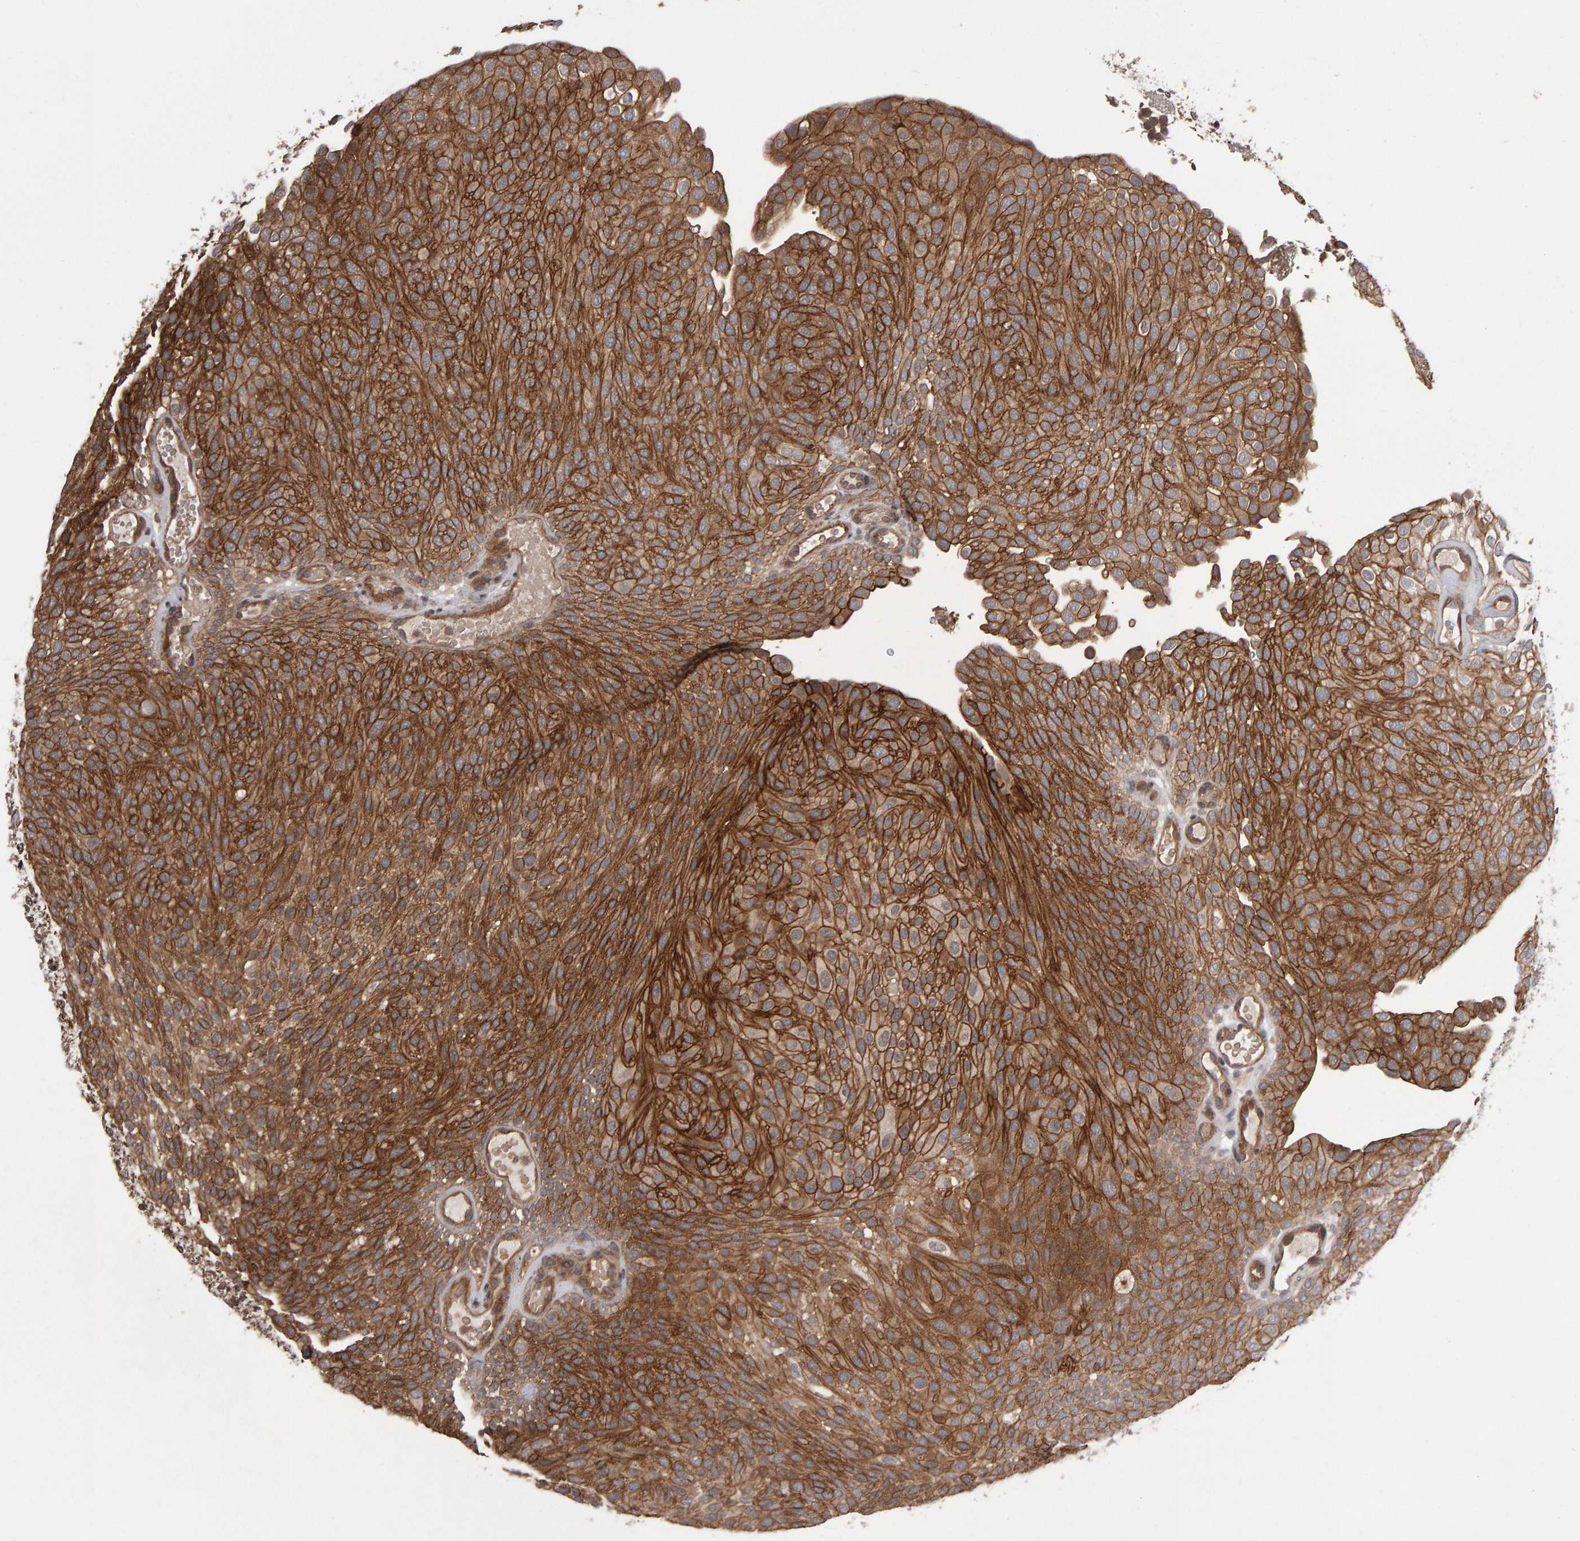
{"staining": {"intensity": "moderate", "quantity": ">75%", "location": "cytoplasmic/membranous"}, "tissue": "urothelial cancer", "cell_type": "Tumor cells", "image_type": "cancer", "snomed": [{"axis": "morphology", "description": "Urothelial carcinoma, Low grade"}, {"axis": "topography", "description": "Urinary bladder"}], "caption": "Immunohistochemistry (IHC) staining of urothelial cancer, which displays medium levels of moderate cytoplasmic/membranous staining in approximately >75% of tumor cells indicating moderate cytoplasmic/membranous protein expression. The staining was performed using DAB (3,3'-diaminobenzidine) (brown) for protein detection and nuclei were counterstained in hematoxylin (blue).", "gene": "SCRIB", "patient": {"sex": "male", "age": 78}}